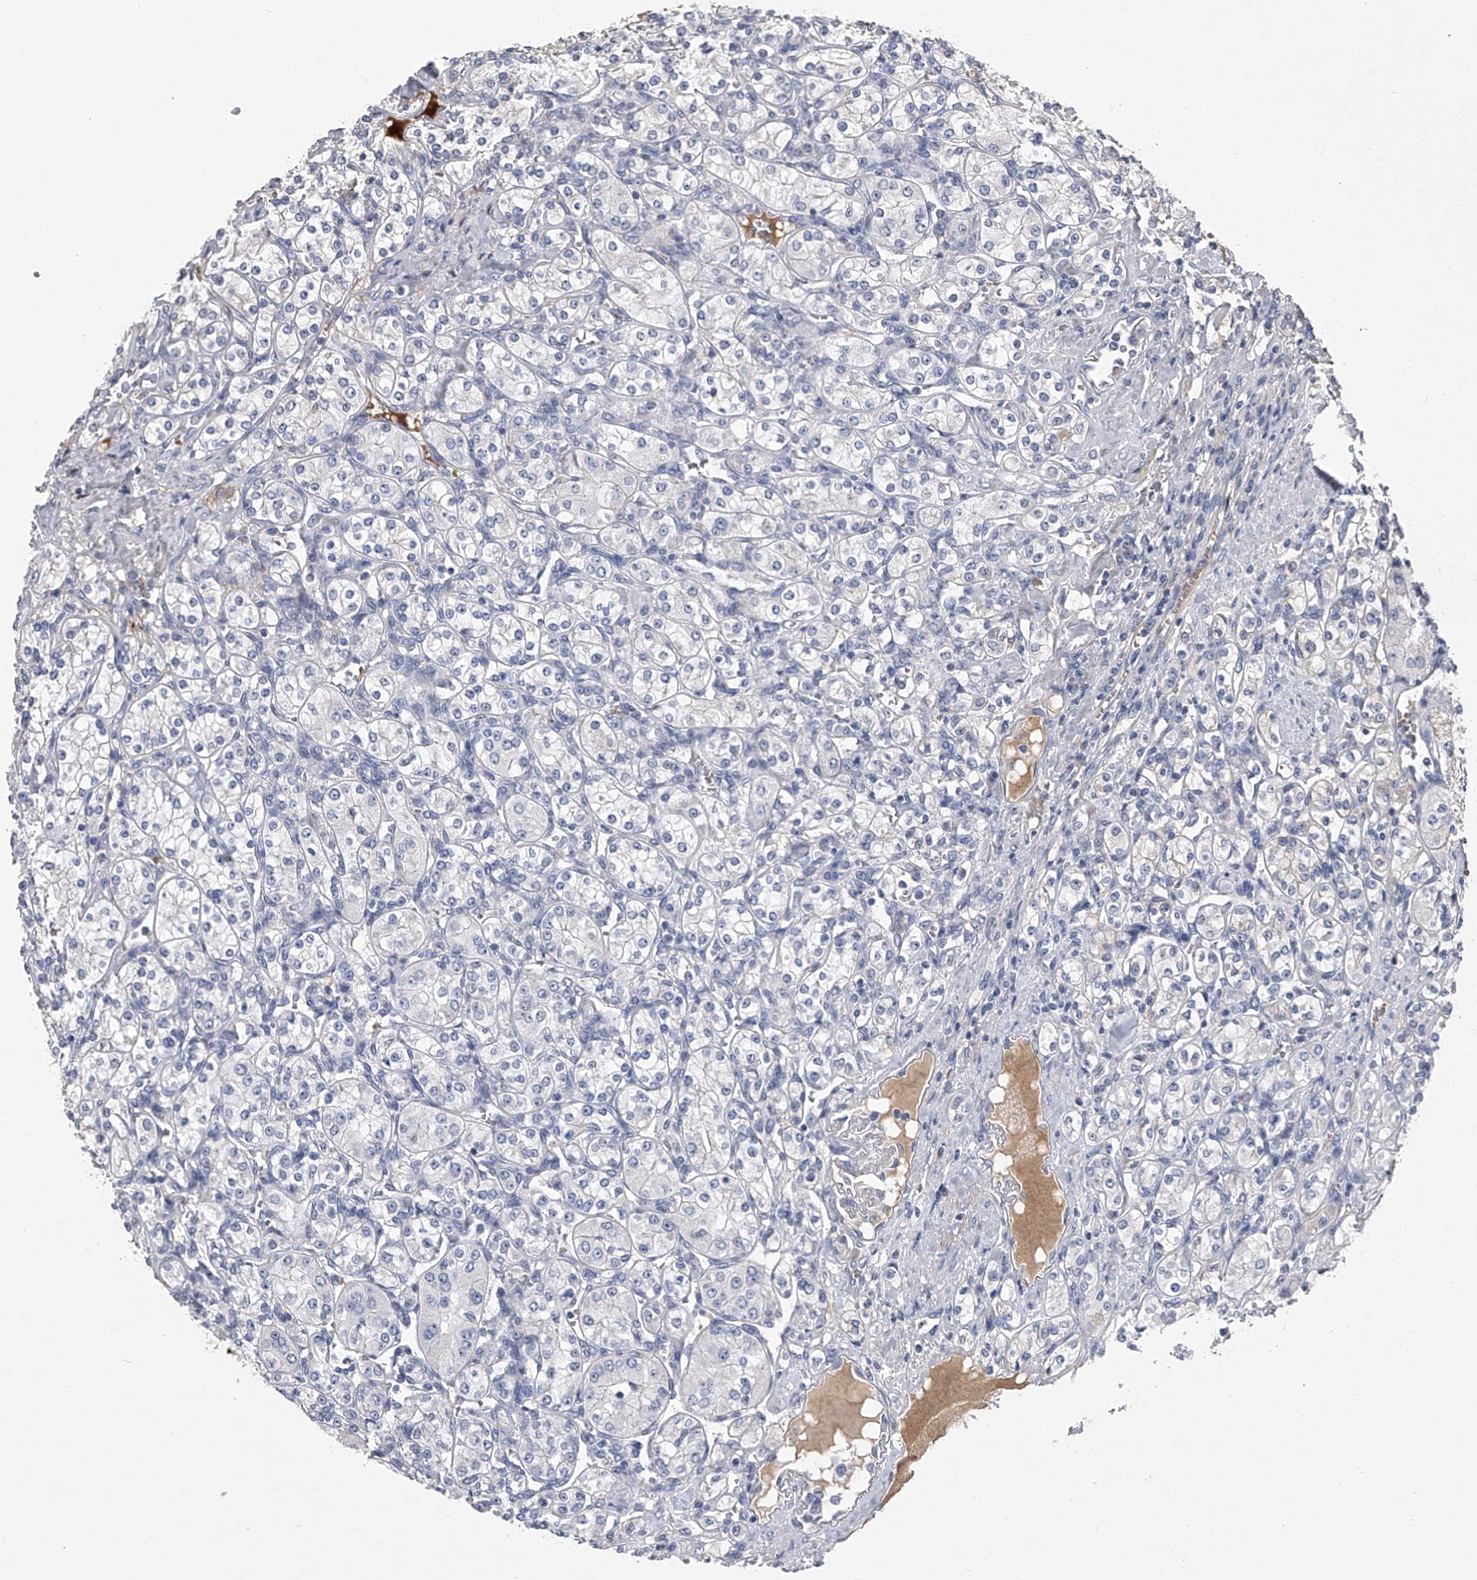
{"staining": {"intensity": "negative", "quantity": "none", "location": "none"}, "tissue": "renal cancer", "cell_type": "Tumor cells", "image_type": "cancer", "snomed": [{"axis": "morphology", "description": "Adenocarcinoma, NOS"}, {"axis": "topography", "description": "Kidney"}], "caption": "IHC micrograph of human renal cancer (adenocarcinoma) stained for a protein (brown), which displays no positivity in tumor cells. (IHC, brightfield microscopy, high magnification).", "gene": "MDN1", "patient": {"sex": "male", "age": 77}}